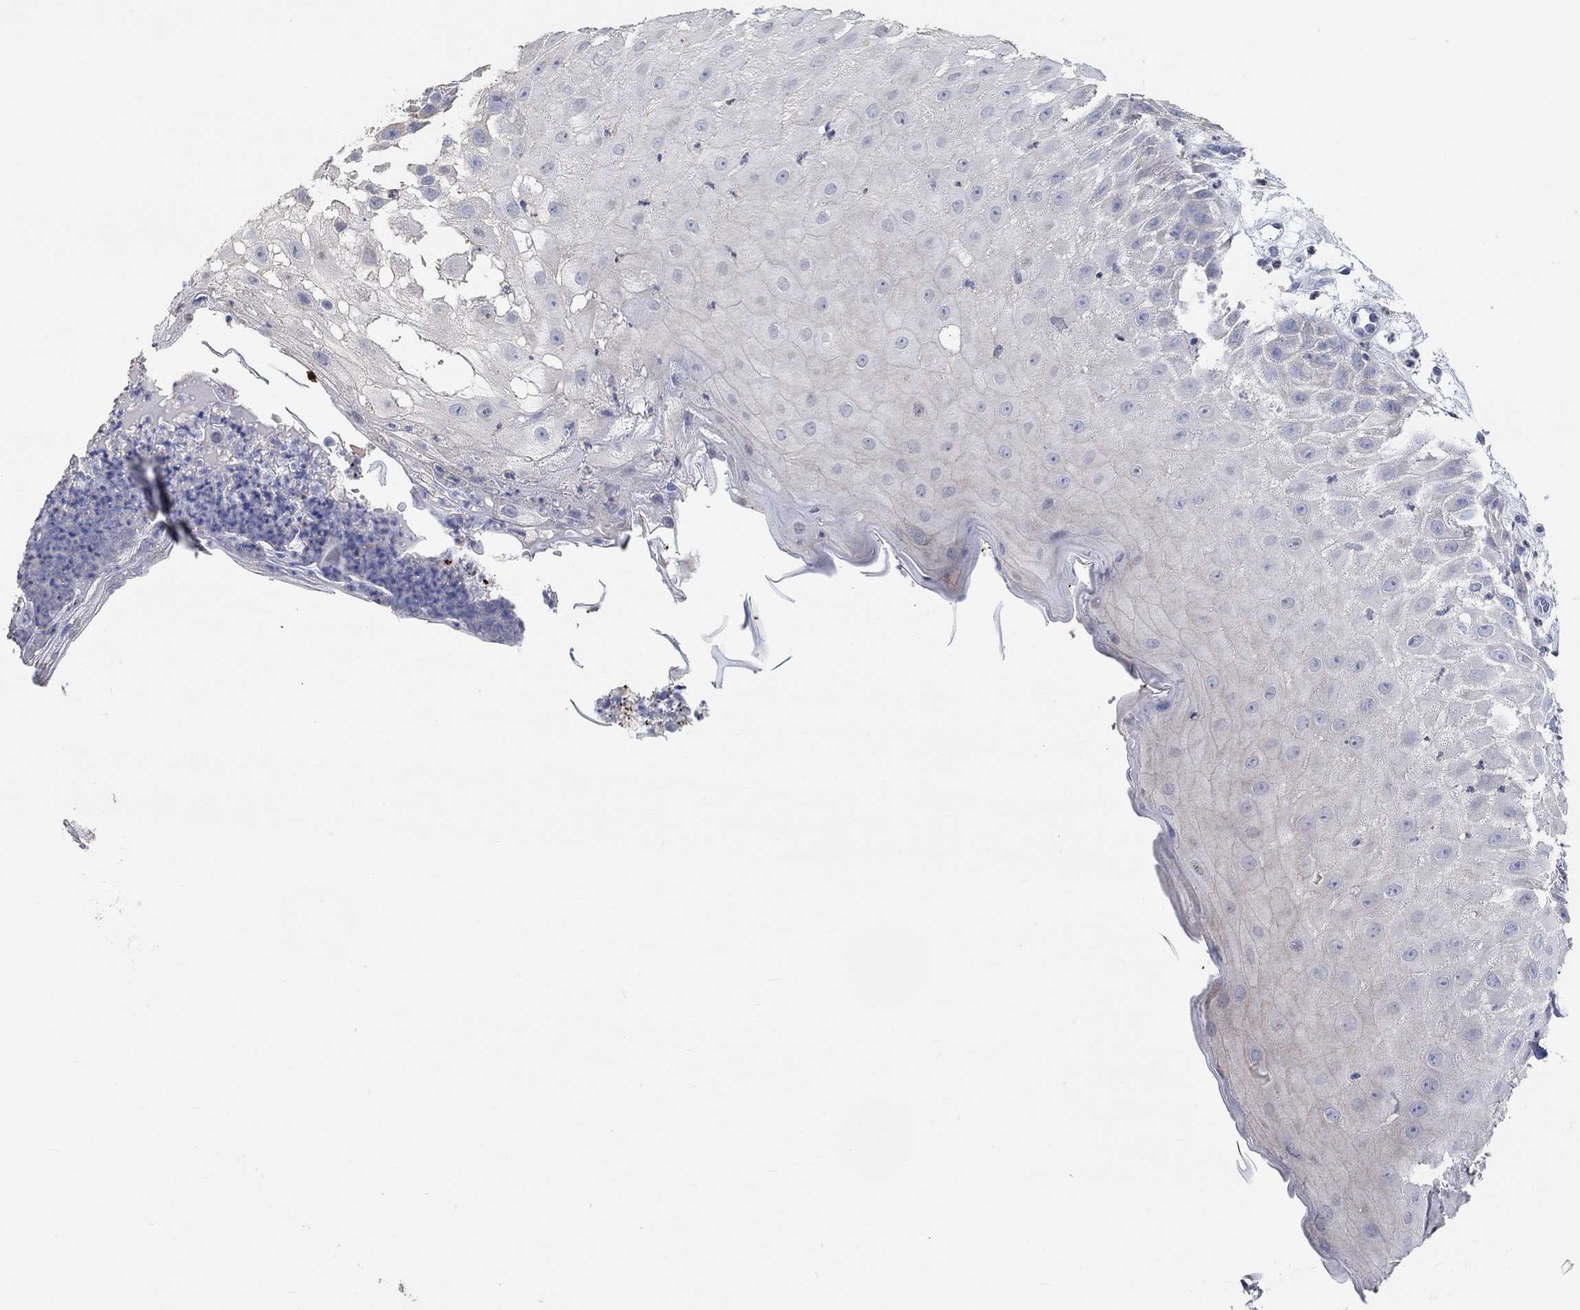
{"staining": {"intensity": "negative", "quantity": "none", "location": "none"}, "tissue": "skin cancer", "cell_type": "Tumor cells", "image_type": "cancer", "snomed": [{"axis": "morphology", "description": "Normal tissue, NOS"}, {"axis": "morphology", "description": "Squamous cell carcinoma, NOS"}, {"axis": "topography", "description": "Skin"}], "caption": "Immunohistochemical staining of skin squamous cell carcinoma demonstrates no significant positivity in tumor cells.", "gene": "NLRP14", "patient": {"sex": "male", "age": 79}}